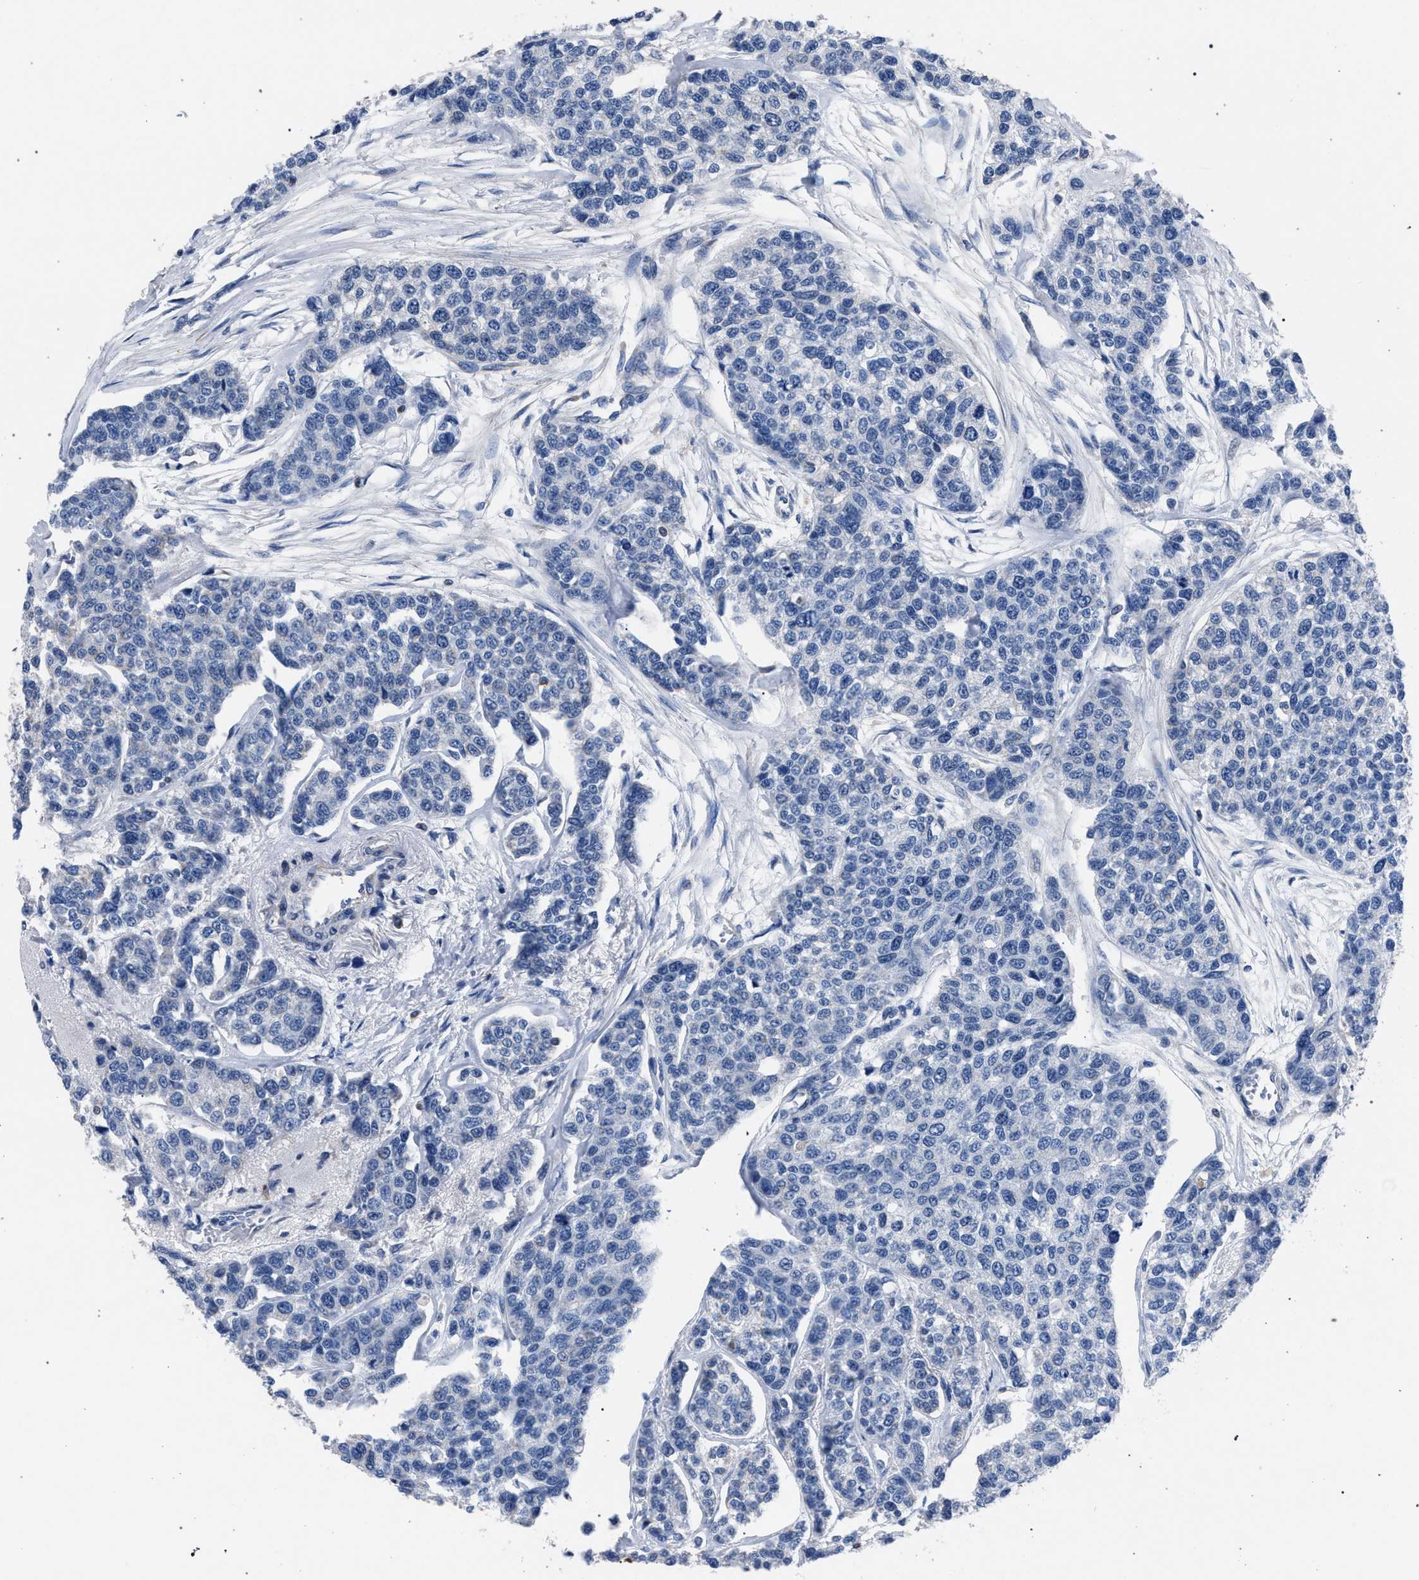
{"staining": {"intensity": "negative", "quantity": "none", "location": "none"}, "tissue": "breast cancer", "cell_type": "Tumor cells", "image_type": "cancer", "snomed": [{"axis": "morphology", "description": "Duct carcinoma"}, {"axis": "topography", "description": "Breast"}], "caption": "Tumor cells are negative for brown protein staining in breast cancer.", "gene": "CRYZ", "patient": {"sex": "female", "age": 51}}